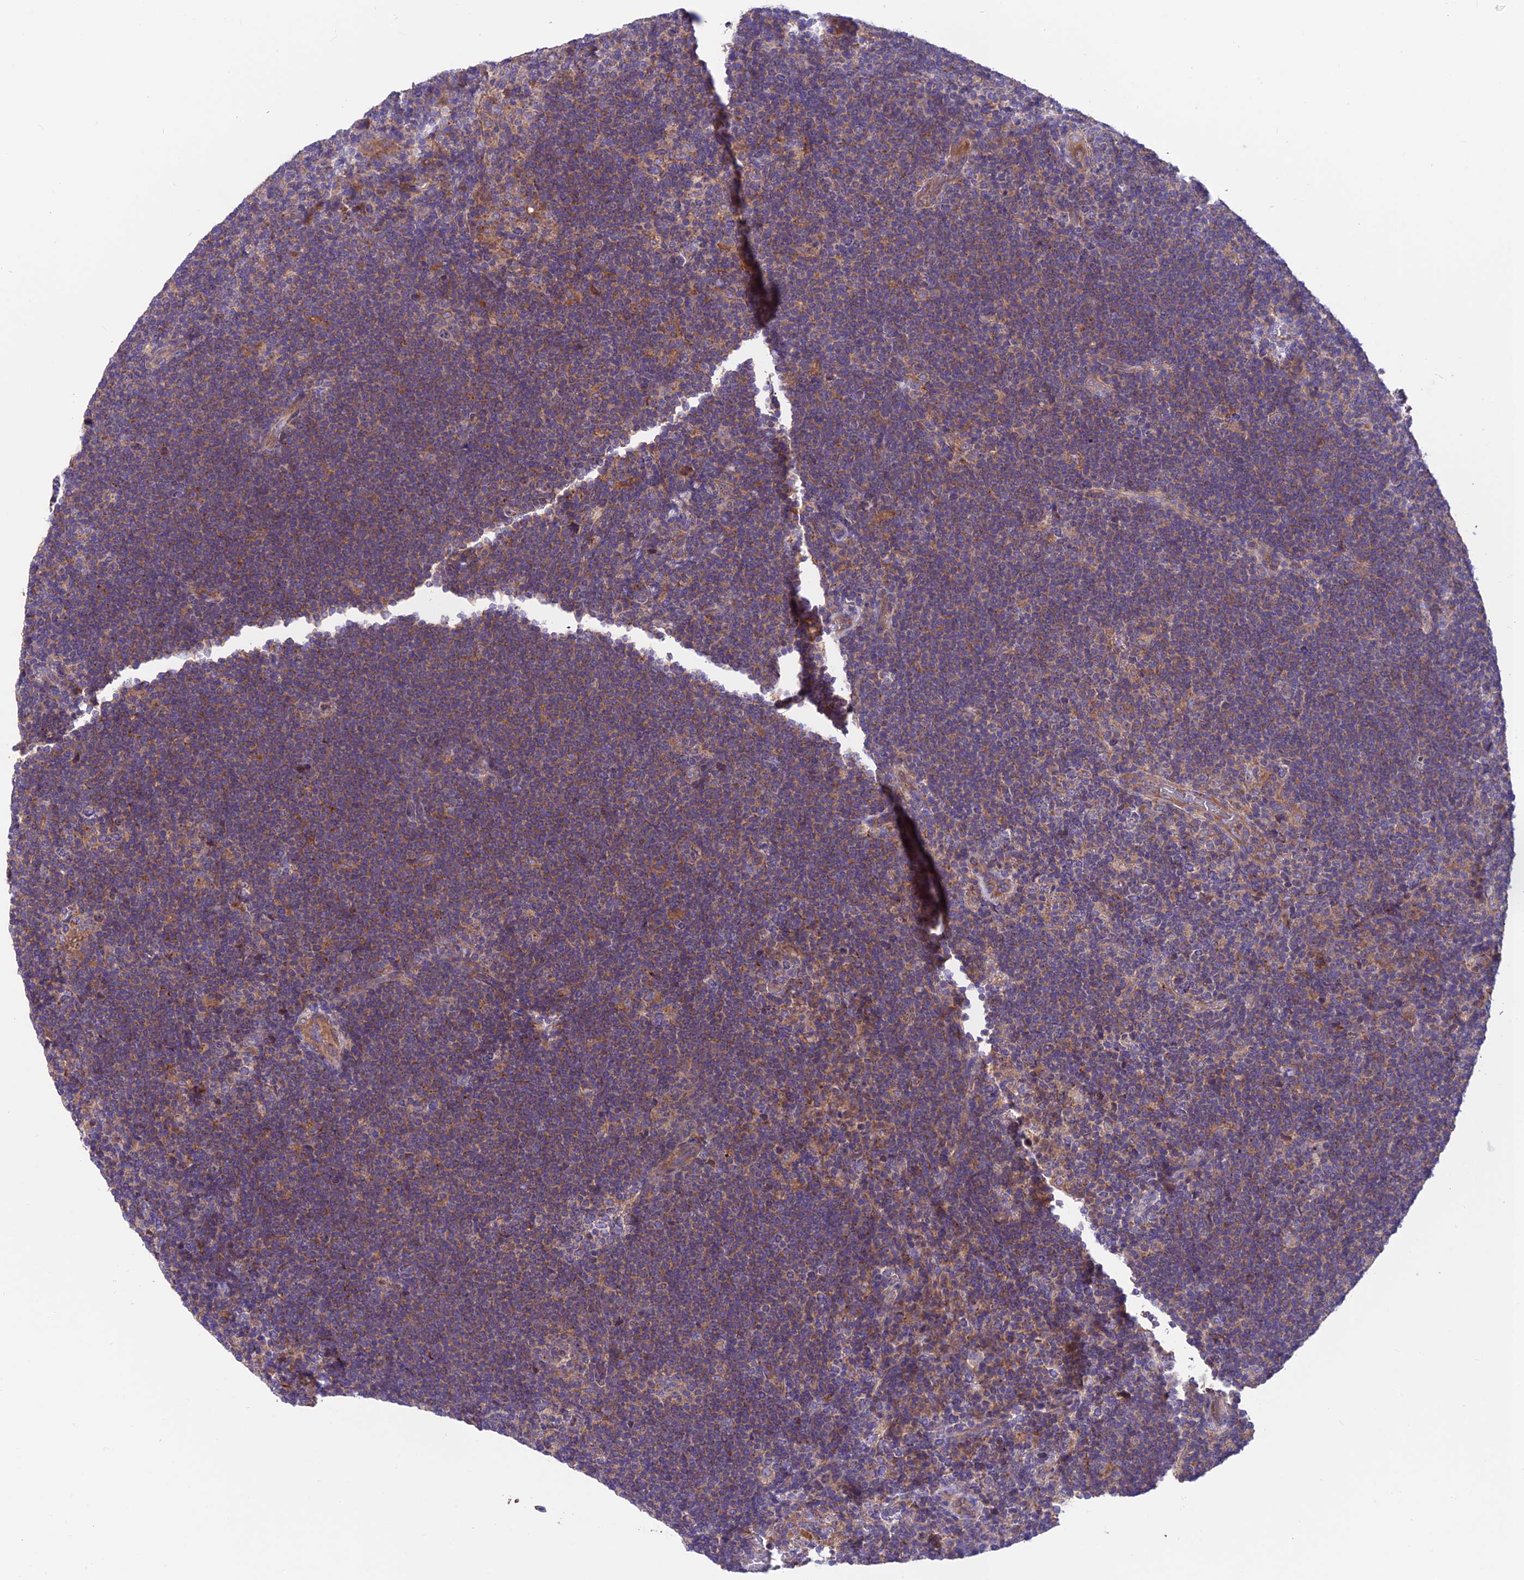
{"staining": {"intensity": "weak", "quantity": ">75%", "location": "cytoplasmic/membranous"}, "tissue": "lymphoma", "cell_type": "Tumor cells", "image_type": "cancer", "snomed": [{"axis": "morphology", "description": "Hodgkin's disease, NOS"}, {"axis": "topography", "description": "Lymph node"}], "caption": "Brown immunohistochemical staining in human lymphoma displays weak cytoplasmic/membranous expression in approximately >75% of tumor cells.", "gene": "VPS16", "patient": {"sex": "female", "age": 57}}